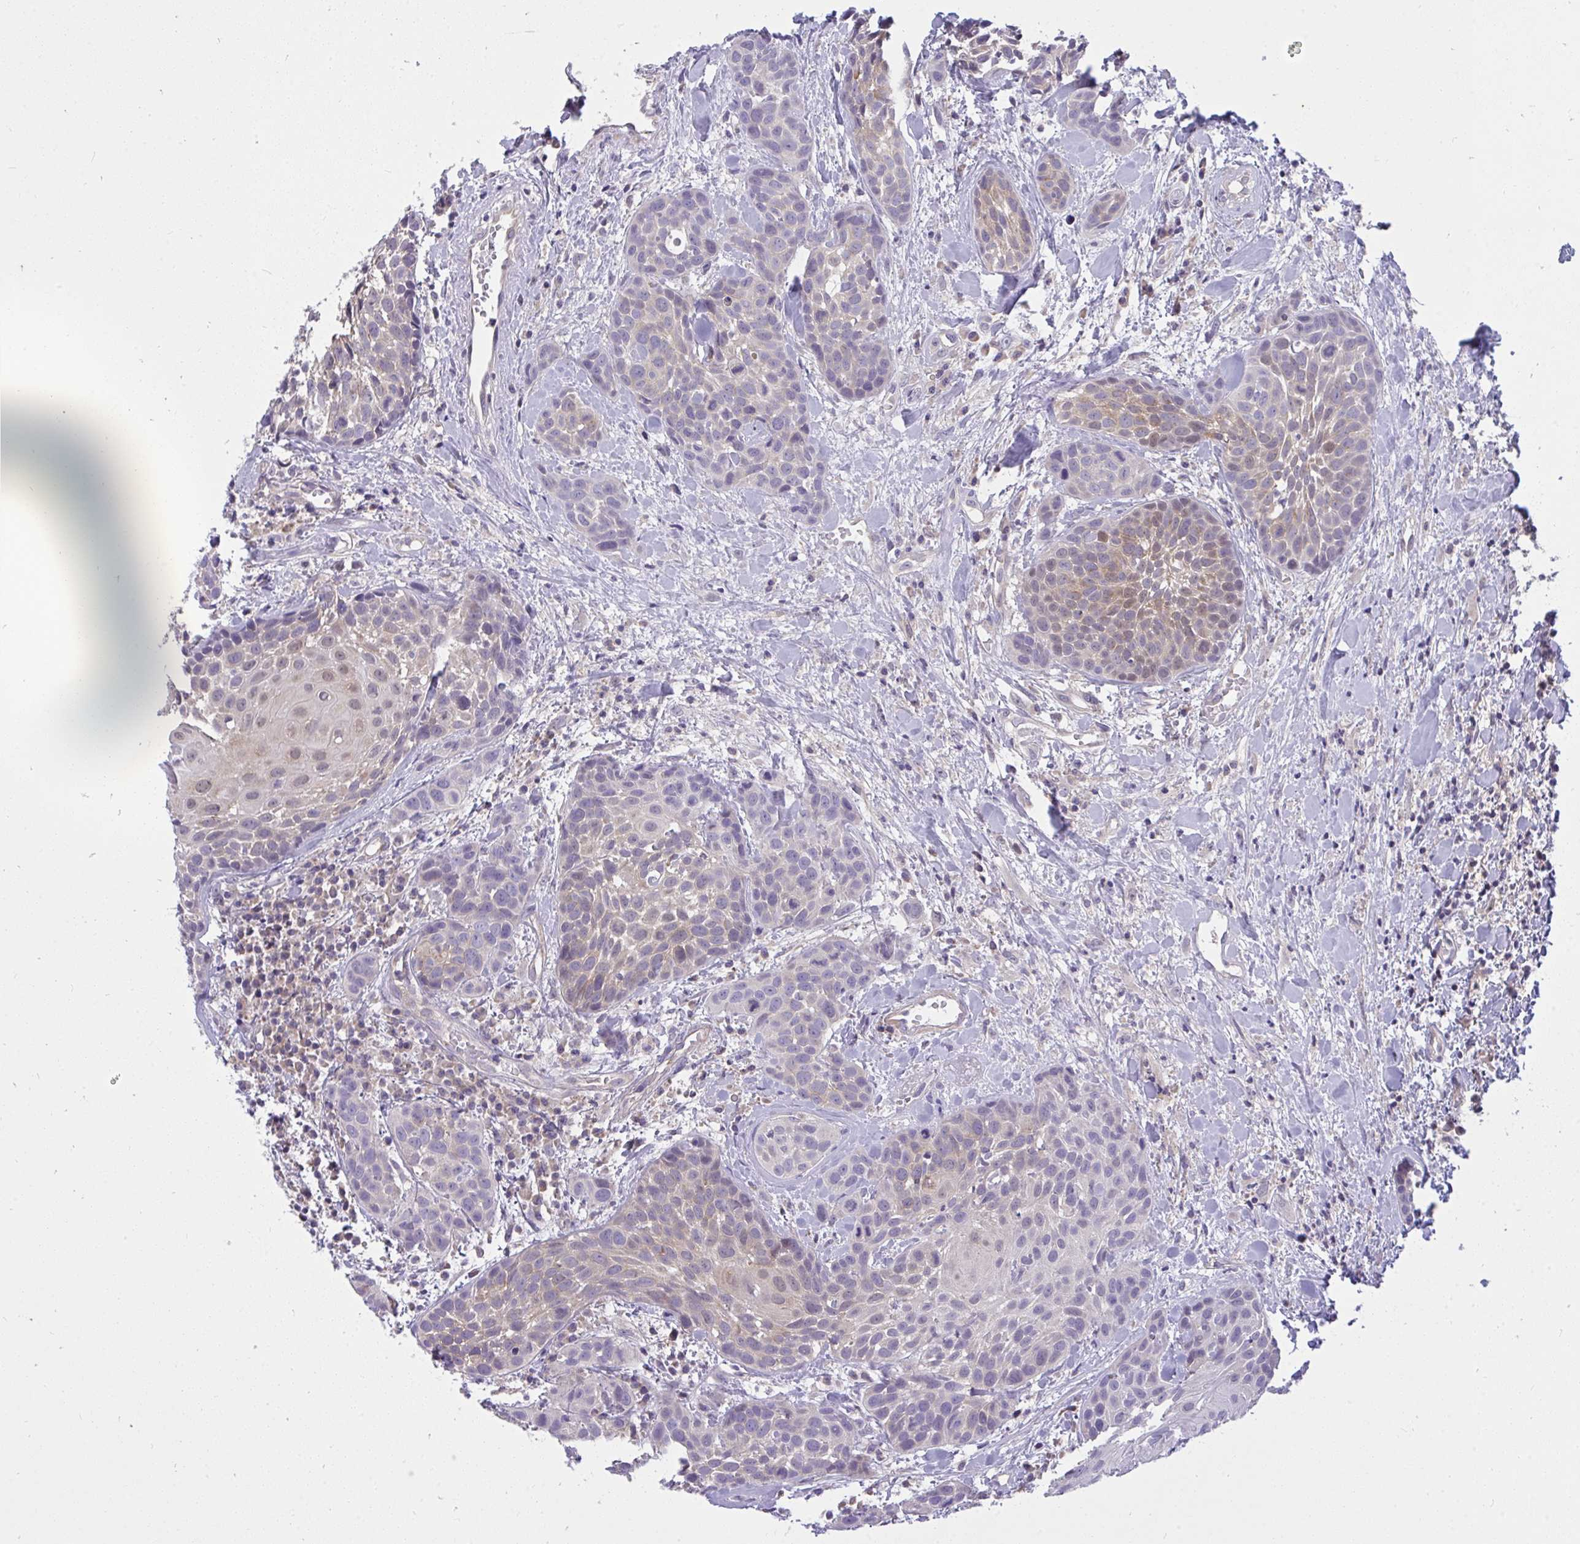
{"staining": {"intensity": "weak", "quantity": "<25%", "location": "cytoplasmic/membranous"}, "tissue": "head and neck cancer", "cell_type": "Tumor cells", "image_type": "cancer", "snomed": [{"axis": "morphology", "description": "Squamous cell carcinoma, NOS"}, {"axis": "topography", "description": "Head-Neck"}], "caption": "Tumor cells show no significant staining in head and neck cancer (squamous cell carcinoma). (DAB (3,3'-diaminobenzidine) IHC with hematoxylin counter stain).", "gene": "C19orf54", "patient": {"sex": "female", "age": 50}}